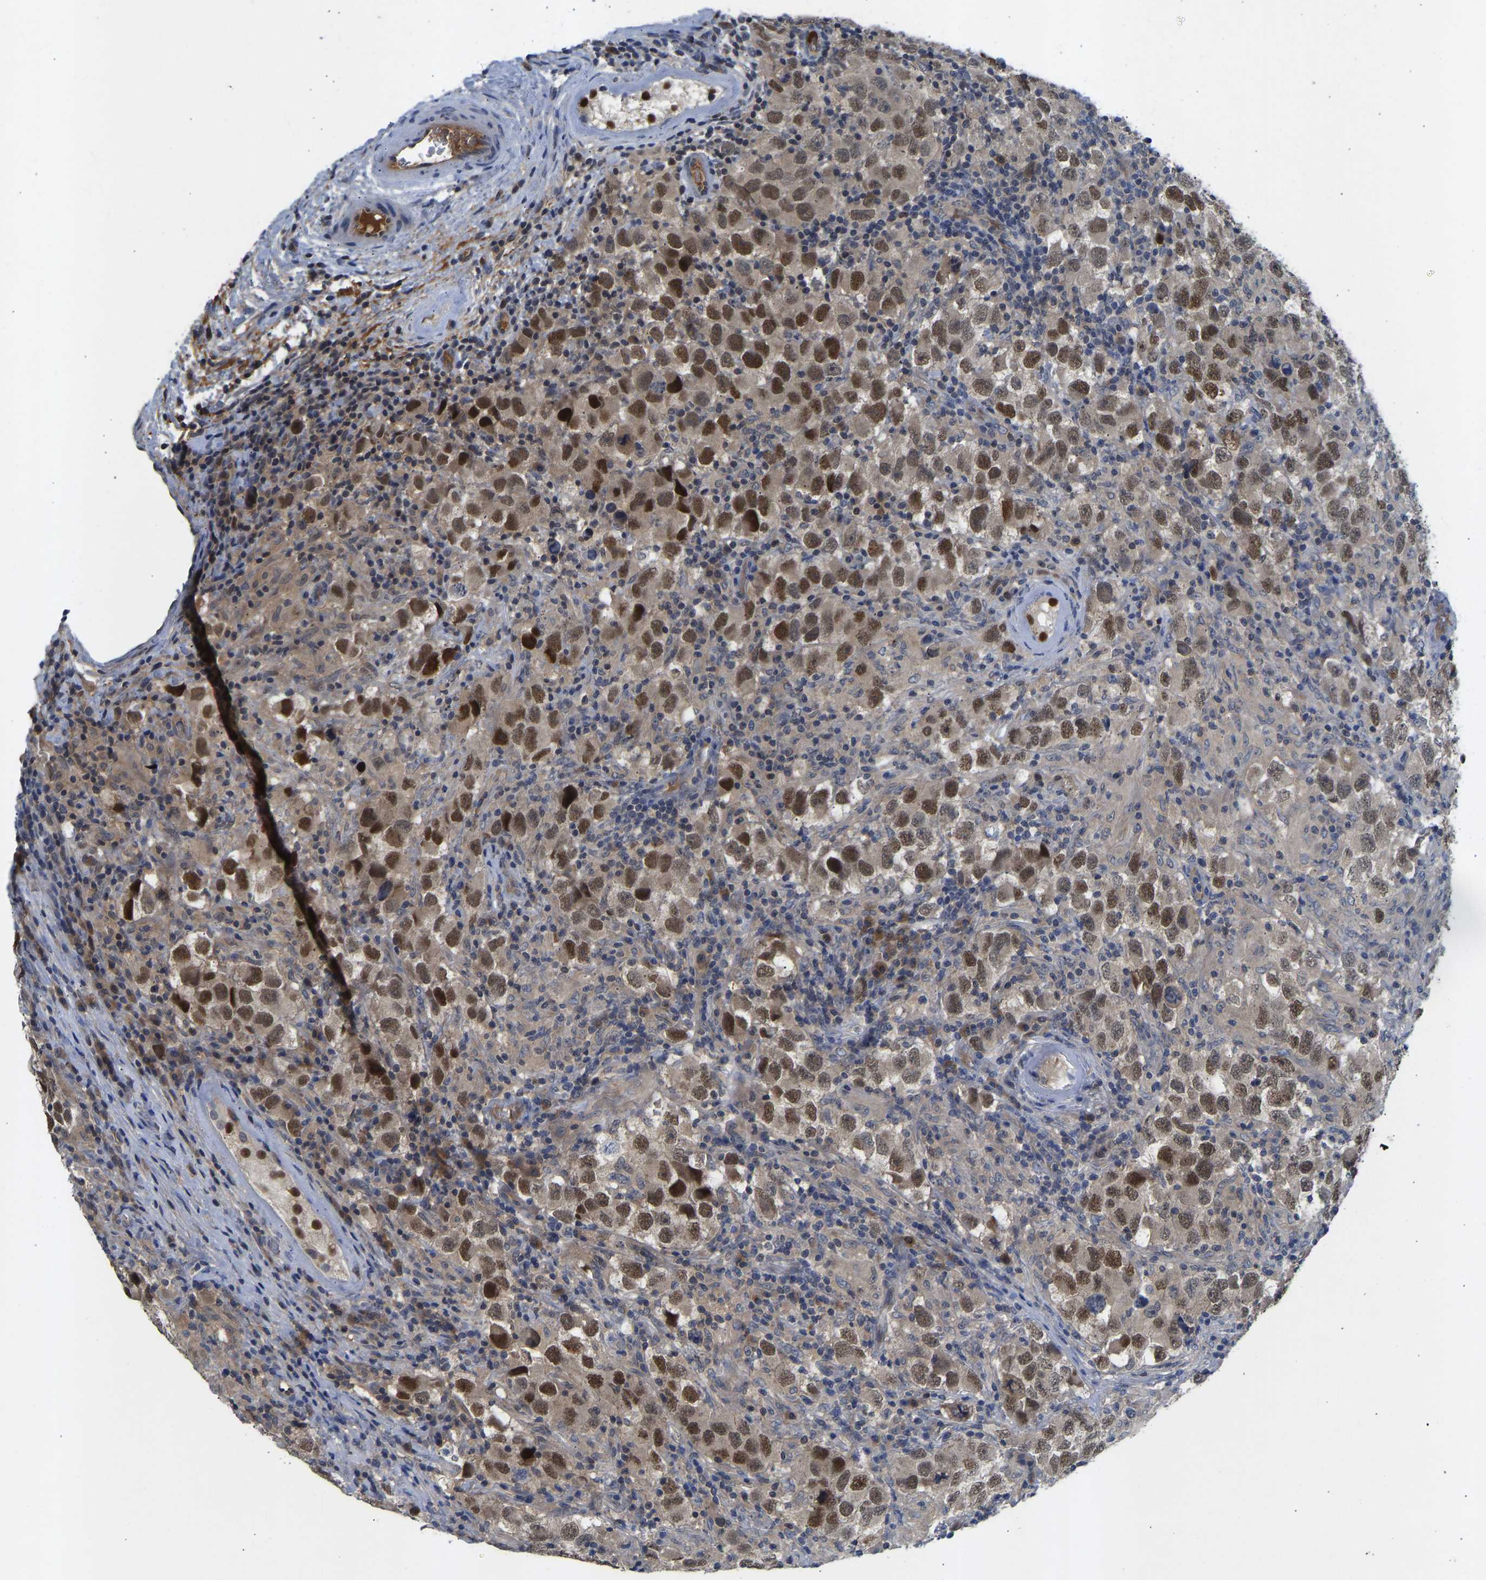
{"staining": {"intensity": "moderate", "quantity": "25%-75%", "location": "nuclear"}, "tissue": "testis cancer", "cell_type": "Tumor cells", "image_type": "cancer", "snomed": [{"axis": "morphology", "description": "Carcinoma, Embryonal, NOS"}, {"axis": "topography", "description": "Testis"}], "caption": "A brown stain shows moderate nuclear expression of a protein in testis embryonal carcinoma tumor cells. (Stains: DAB in brown, nuclei in blue, Microscopy: brightfield microscopy at high magnification).", "gene": "ZNF251", "patient": {"sex": "male", "age": 21}}